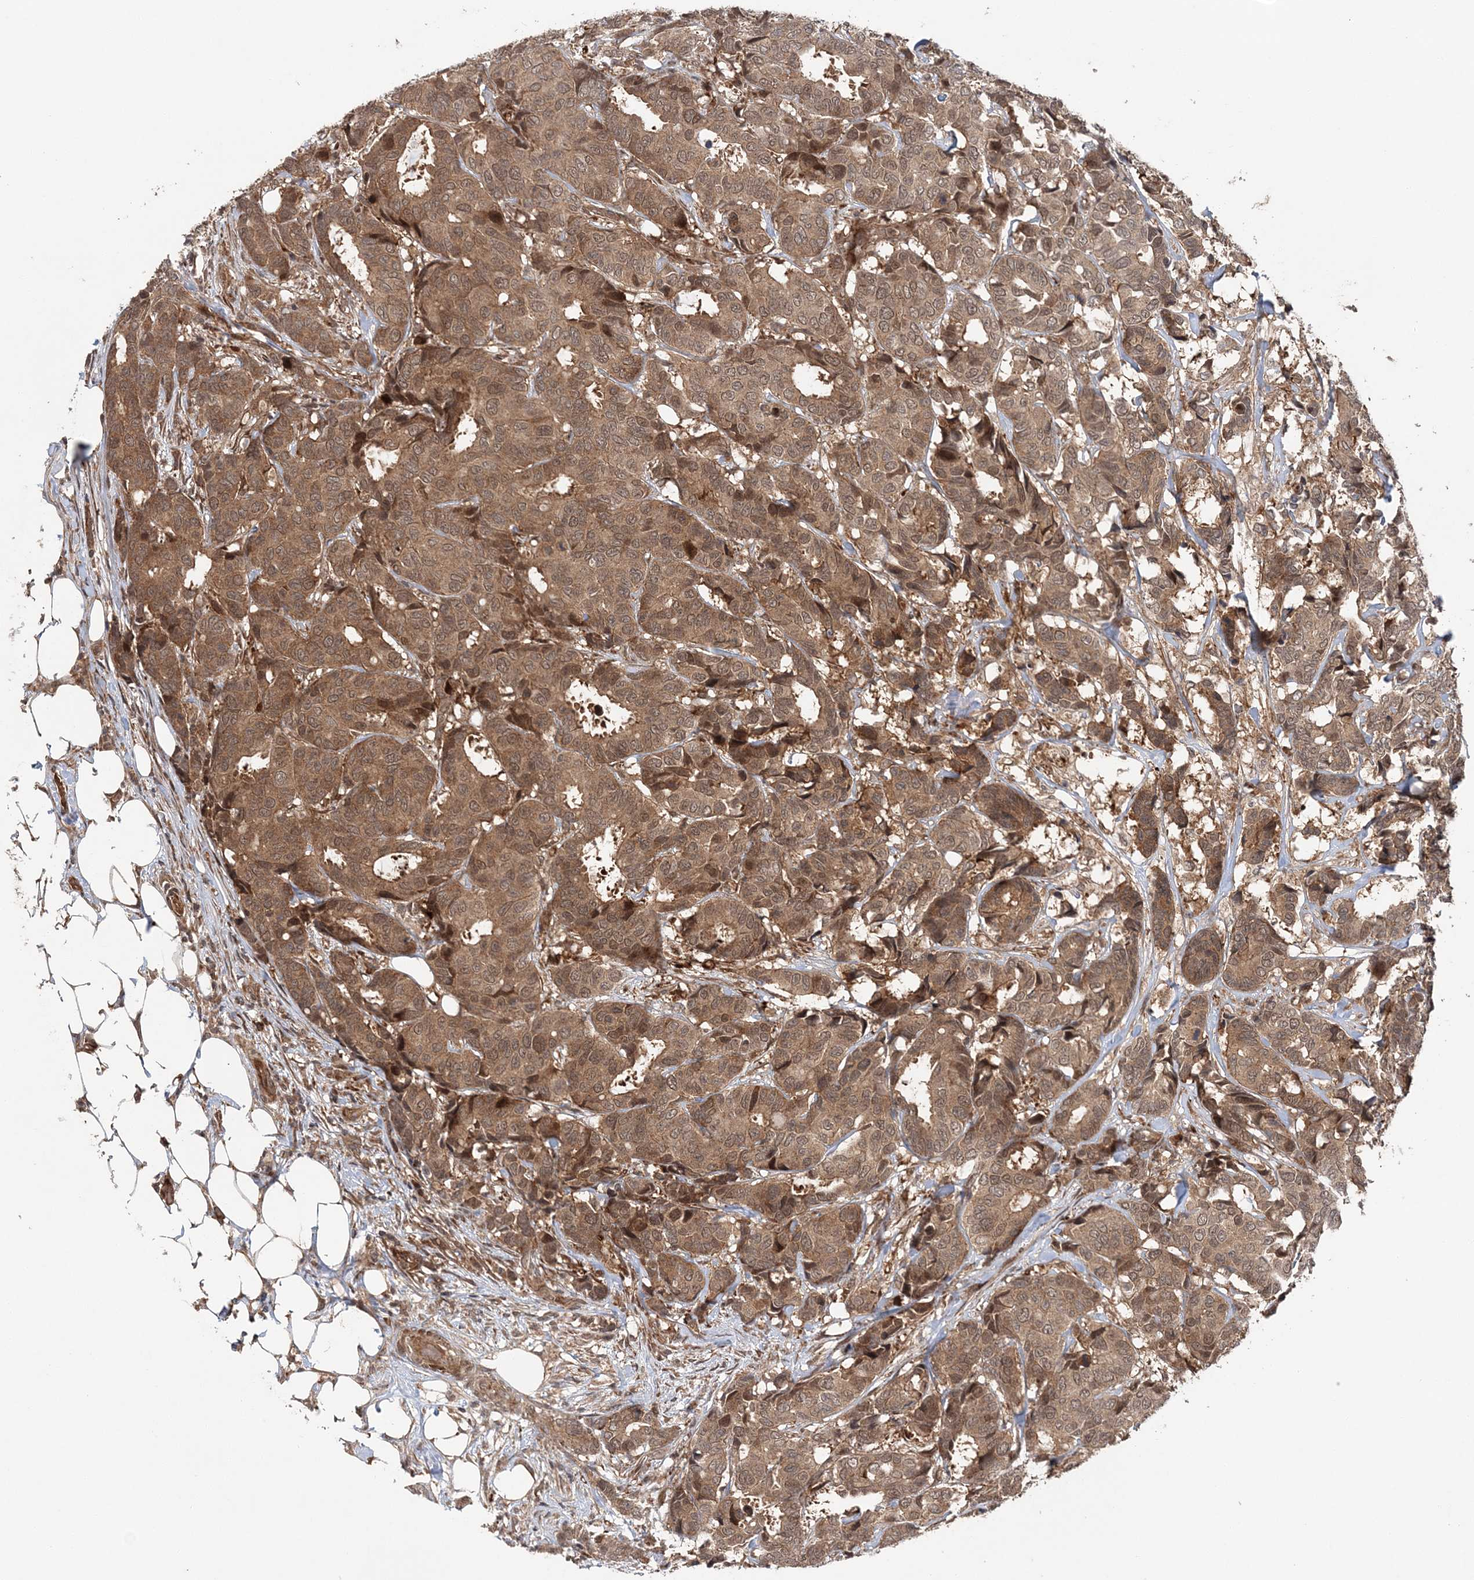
{"staining": {"intensity": "moderate", "quantity": ">75%", "location": "cytoplasmic/membranous,nuclear"}, "tissue": "breast cancer", "cell_type": "Tumor cells", "image_type": "cancer", "snomed": [{"axis": "morphology", "description": "Duct carcinoma"}, {"axis": "topography", "description": "Breast"}], "caption": "Breast cancer (invasive ductal carcinoma) stained with DAB (3,3'-diaminobenzidine) immunohistochemistry exhibits medium levels of moderate cytoplasmic/membranous and nuclear staining in about >75% of tumor cells.", "gene": "UBTD2", "patient": {"sex": "female", "age": 87}}